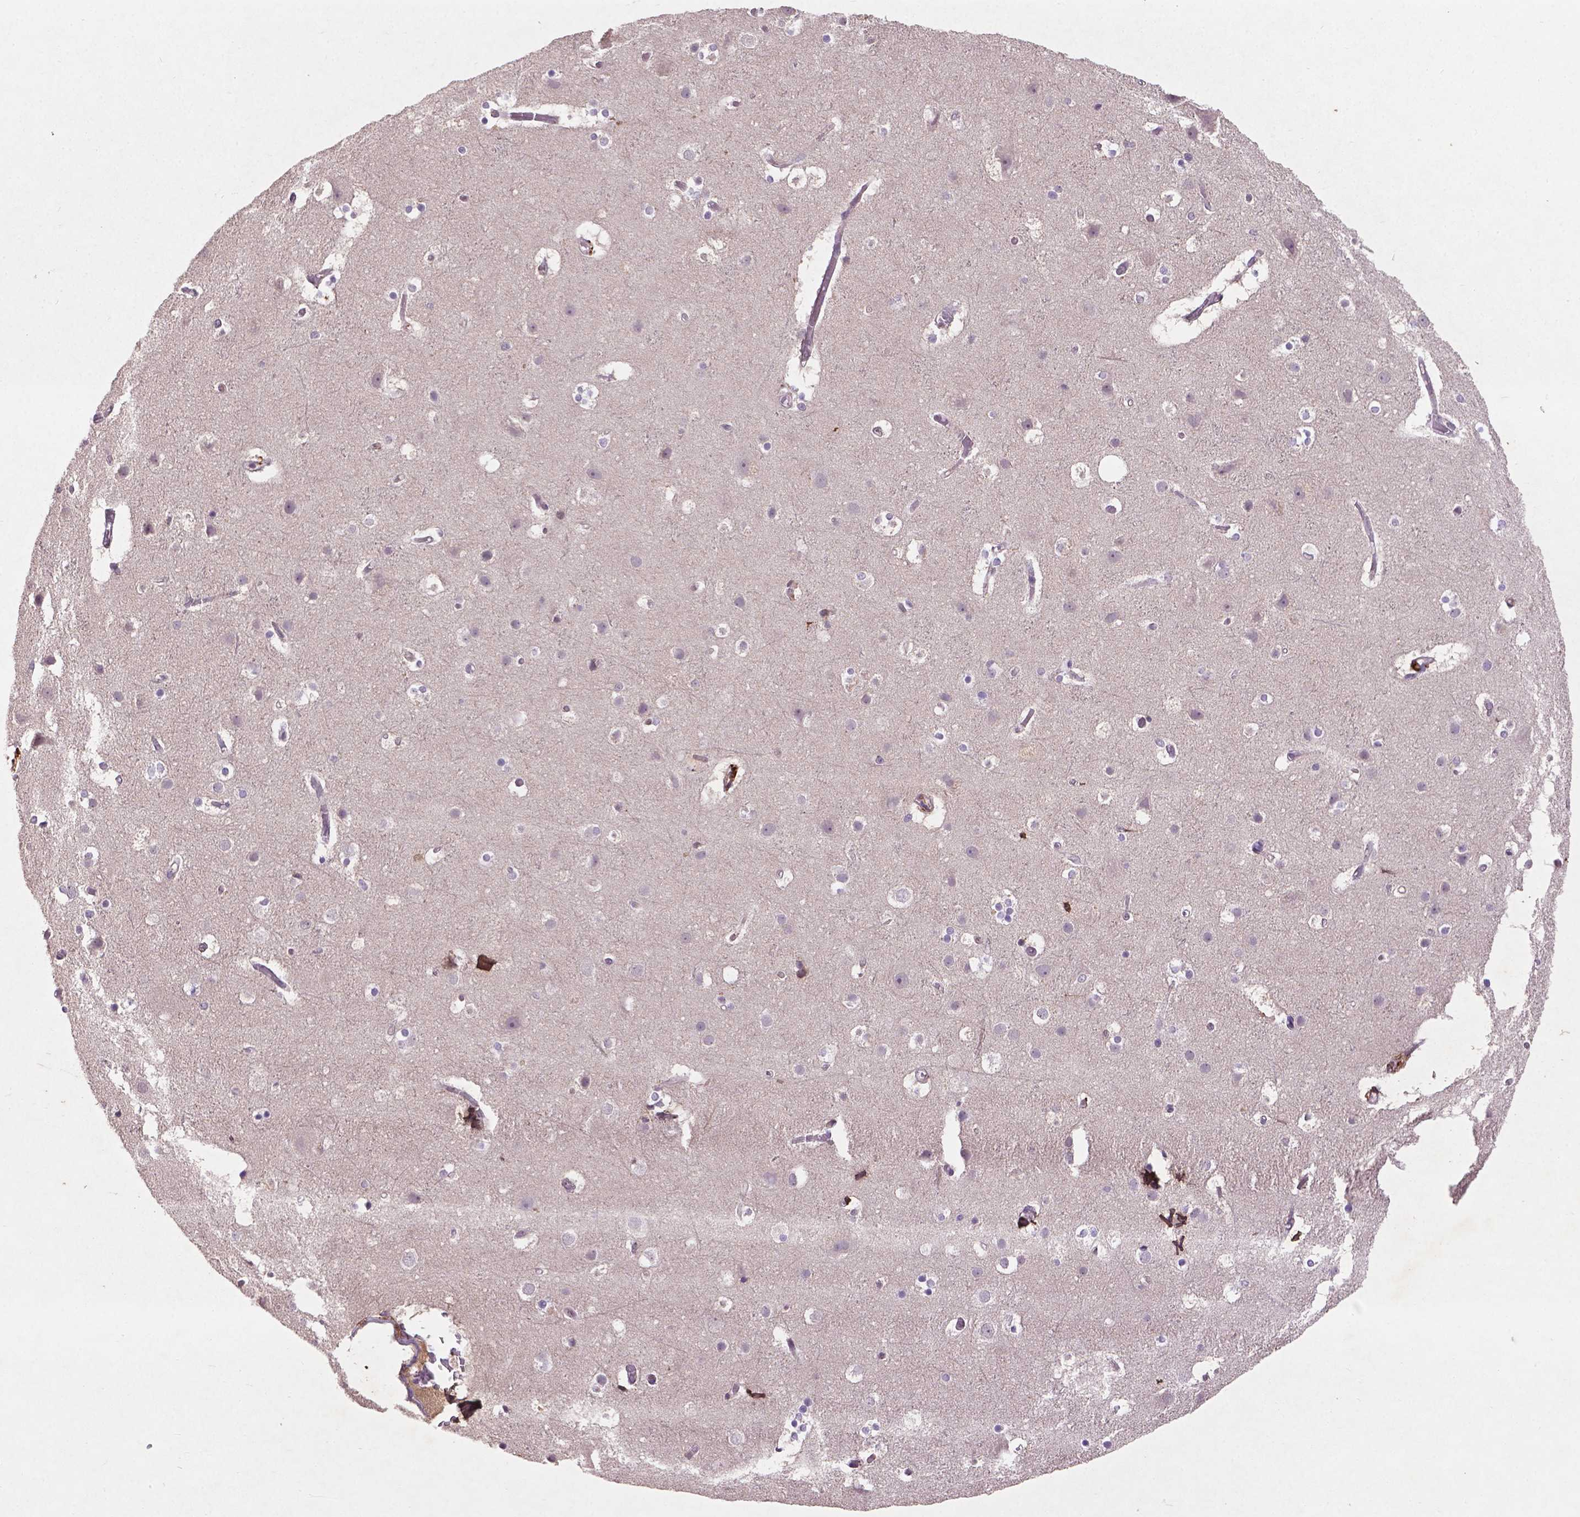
{"staining": {"intensity": "moderate", "quantity": "<25%", "location": "cytoplasmic/membranous"}, "tissue": "cerebral cortex", "cell_type": "Endothelial cells", "image_type": "normal", "snomed": [{"axis": "morphology", "description": "Normal tissue, NOS"}, {"axis": "topography", "description": "Cerebral cortex"}], "caption": "Immunohistochemistry photomicrograph of benign human cerebral cortex stained for a protein (brown), which displays low levels of moderate cytoplasmic/membranous expression in approximately <25% of endothelial cells.", "gene": "SOX17", "patient": {"sex": "female", "age": 52}}